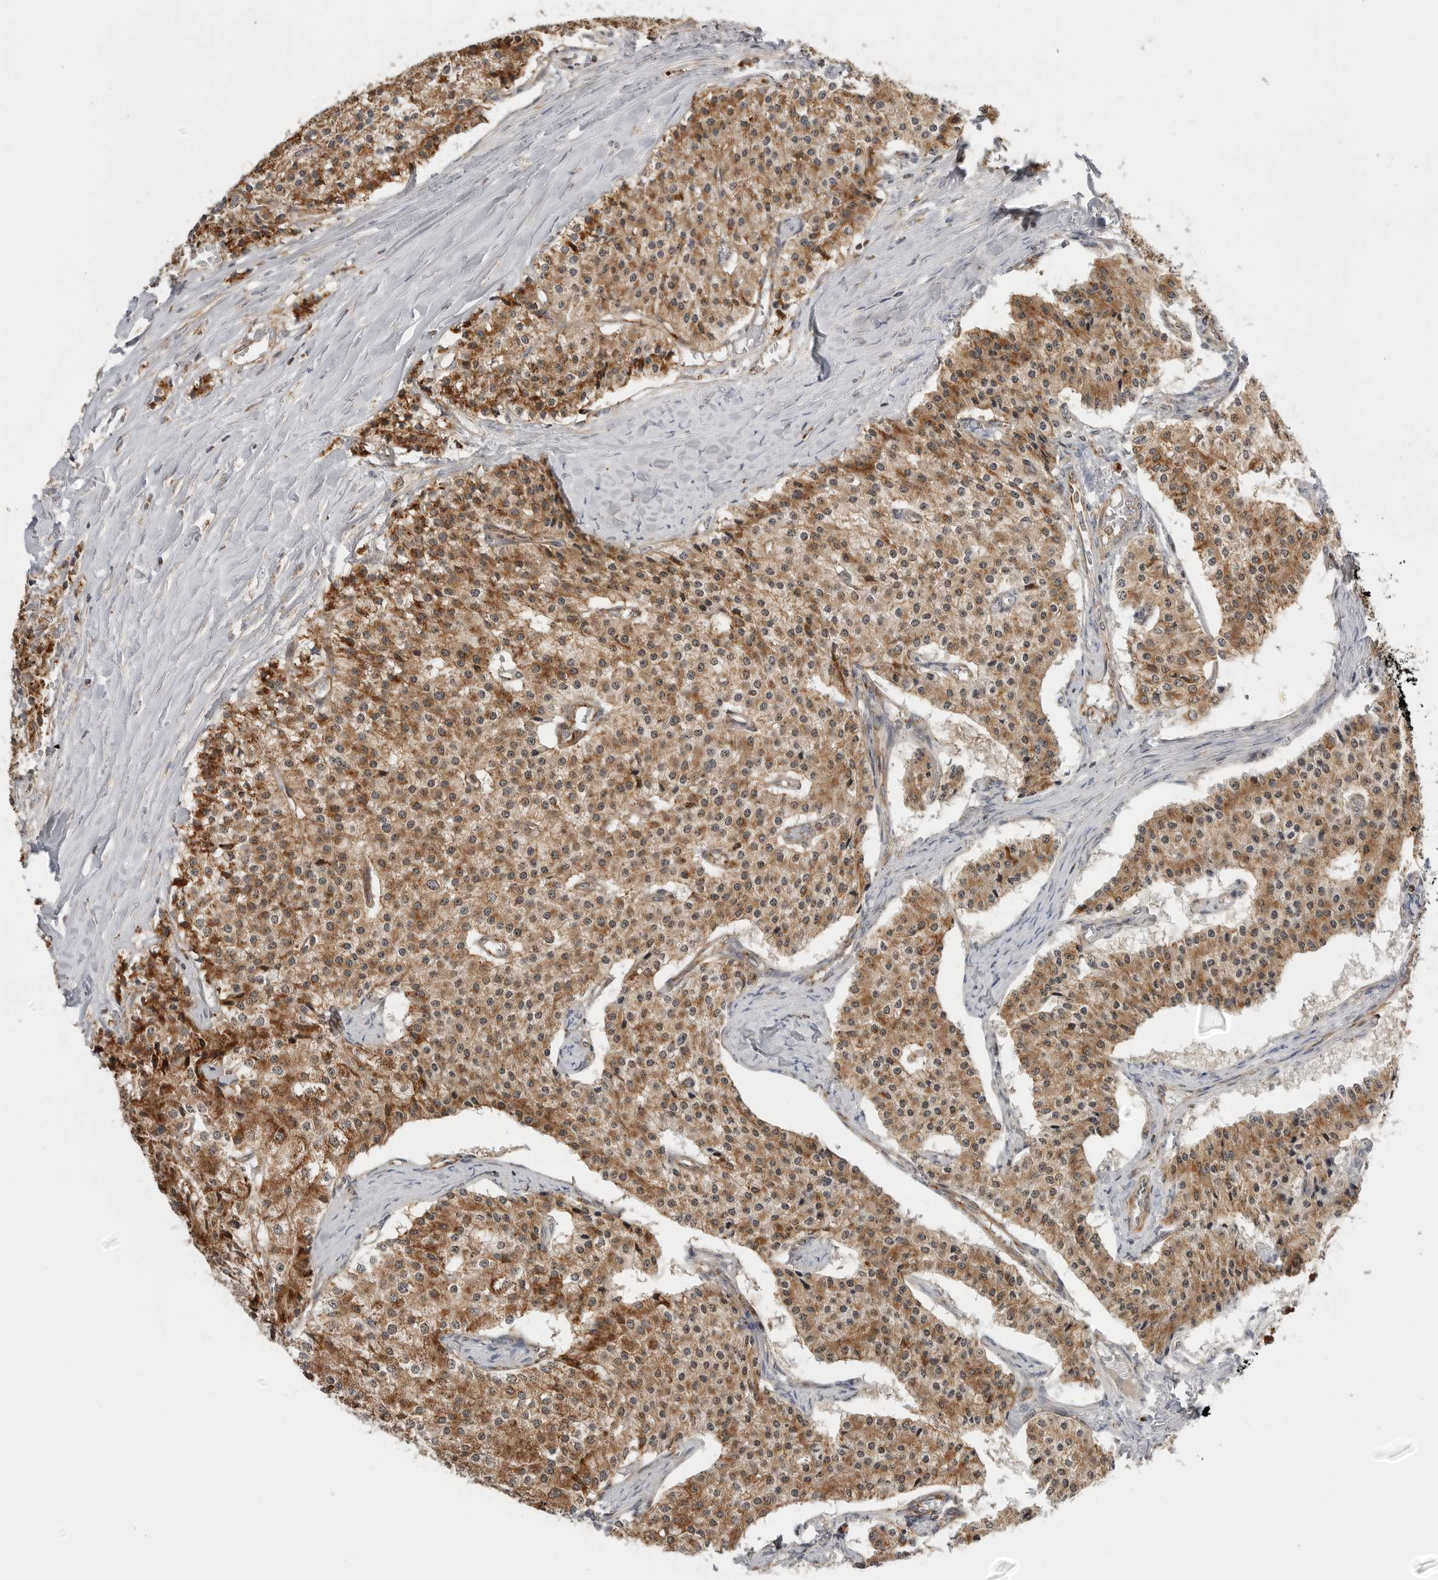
{"staining": {"intensity": "moderate", "quantity": ">75%", "location": "cytoplasmic/membranous"}, "tissue": "carcinoid", "cell_type": "Tumor cells", "image_type": "cancer", "snomed": [{"axis": "morphology", "description": "Carcinoid, malignant, NOS"}, {"axis": "topography", "description": "Colon"}], "caption": "There is medium levels of moderate cytoplasmic/membranous staining in tumor cells of carcinoid, as demonstrated by immunohistochemical staining (brown color).", "gene": "PEX2", "patient": {"sex": "female", "age": 52}}